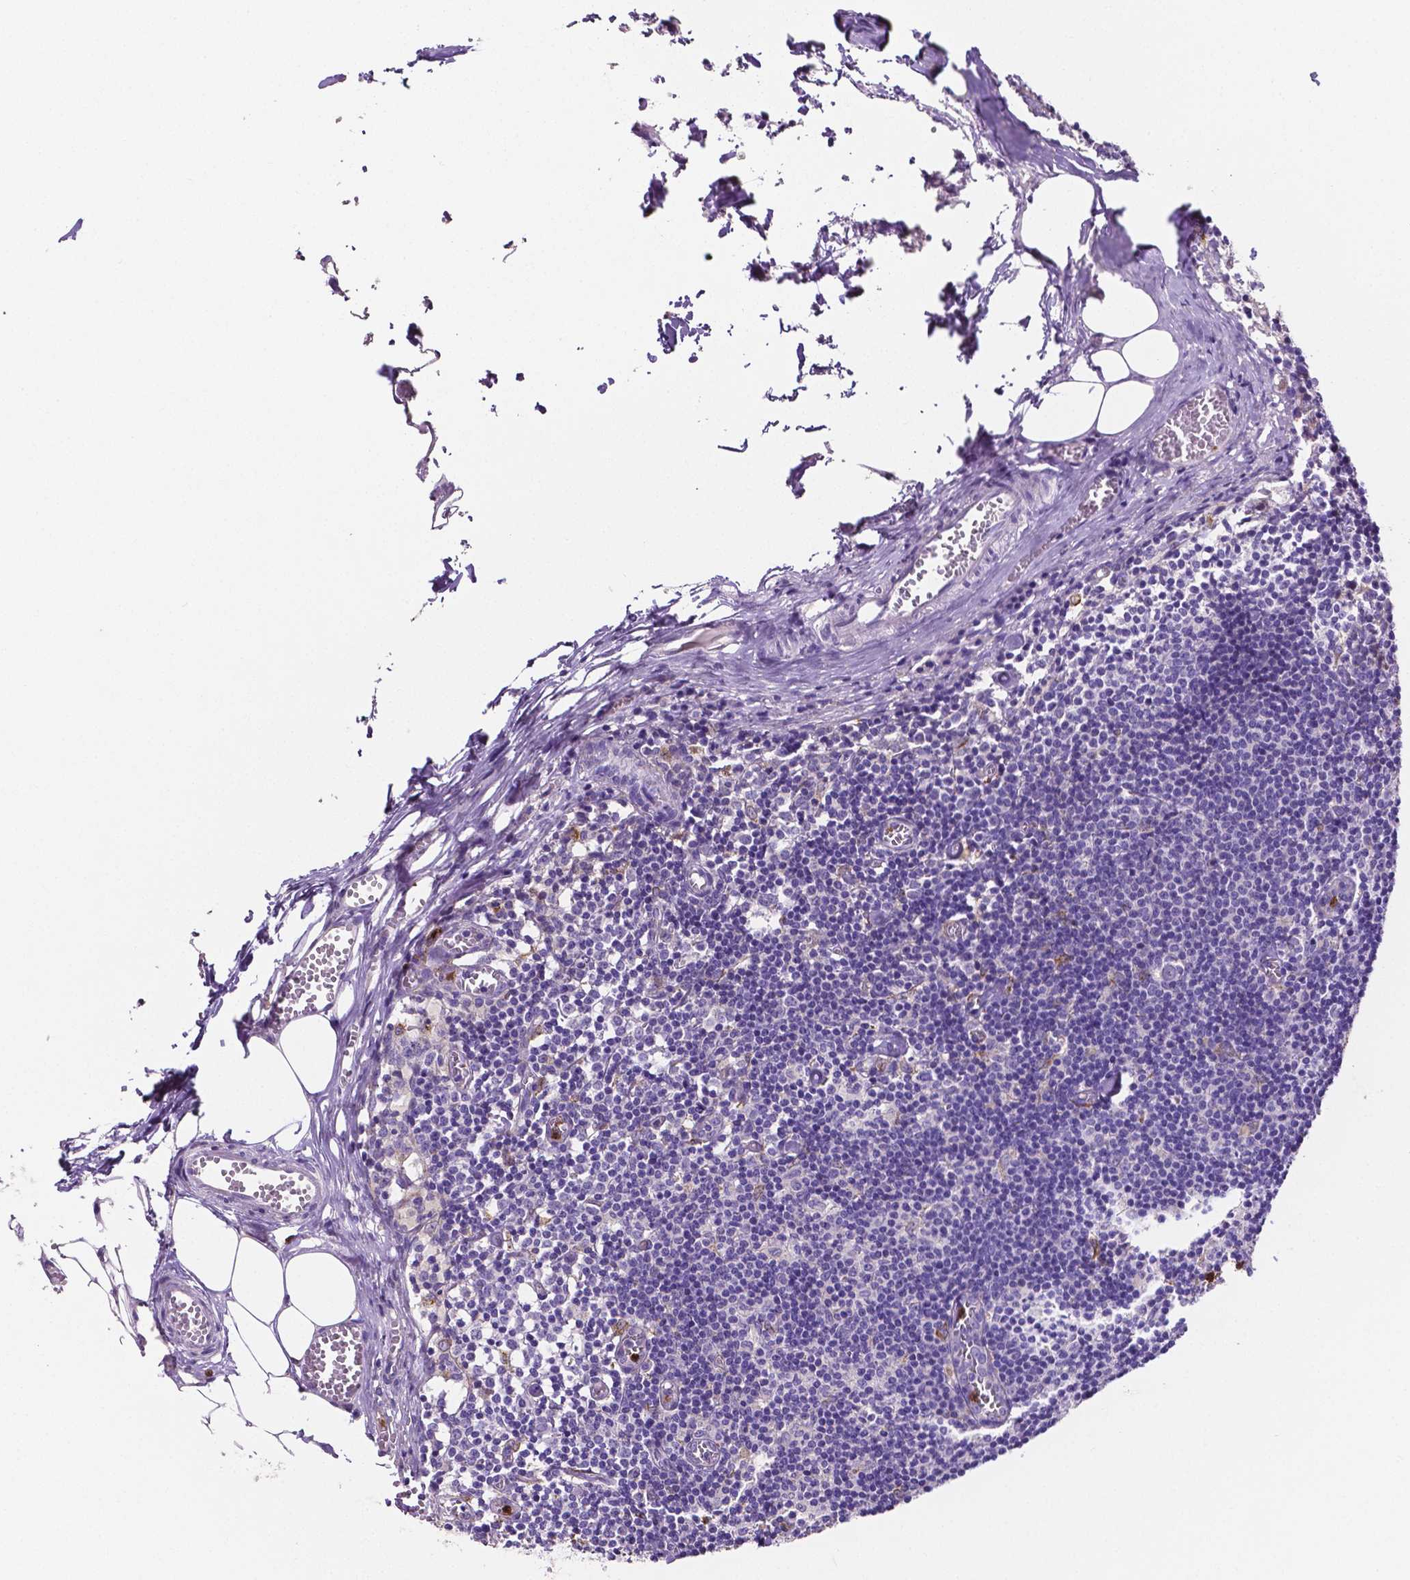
{"staining": {"intensity": "negative", "quantity": "none", "location": "none"}, "tissue": "lymph node", "cell_type": "Germinal center cells", "image_type": "normal", "snomed": [{"axis": "morphology", "description": "Normal tissue, NOS"}, {"axis": "topography", "description": "Lymph node"}], "caption": "DAB immunohistochemical staining of normal lymph node shows no significant positivity in germinal center cells.", "gene": "MMP9", "patient": {"sex": "female", "age": 52}}